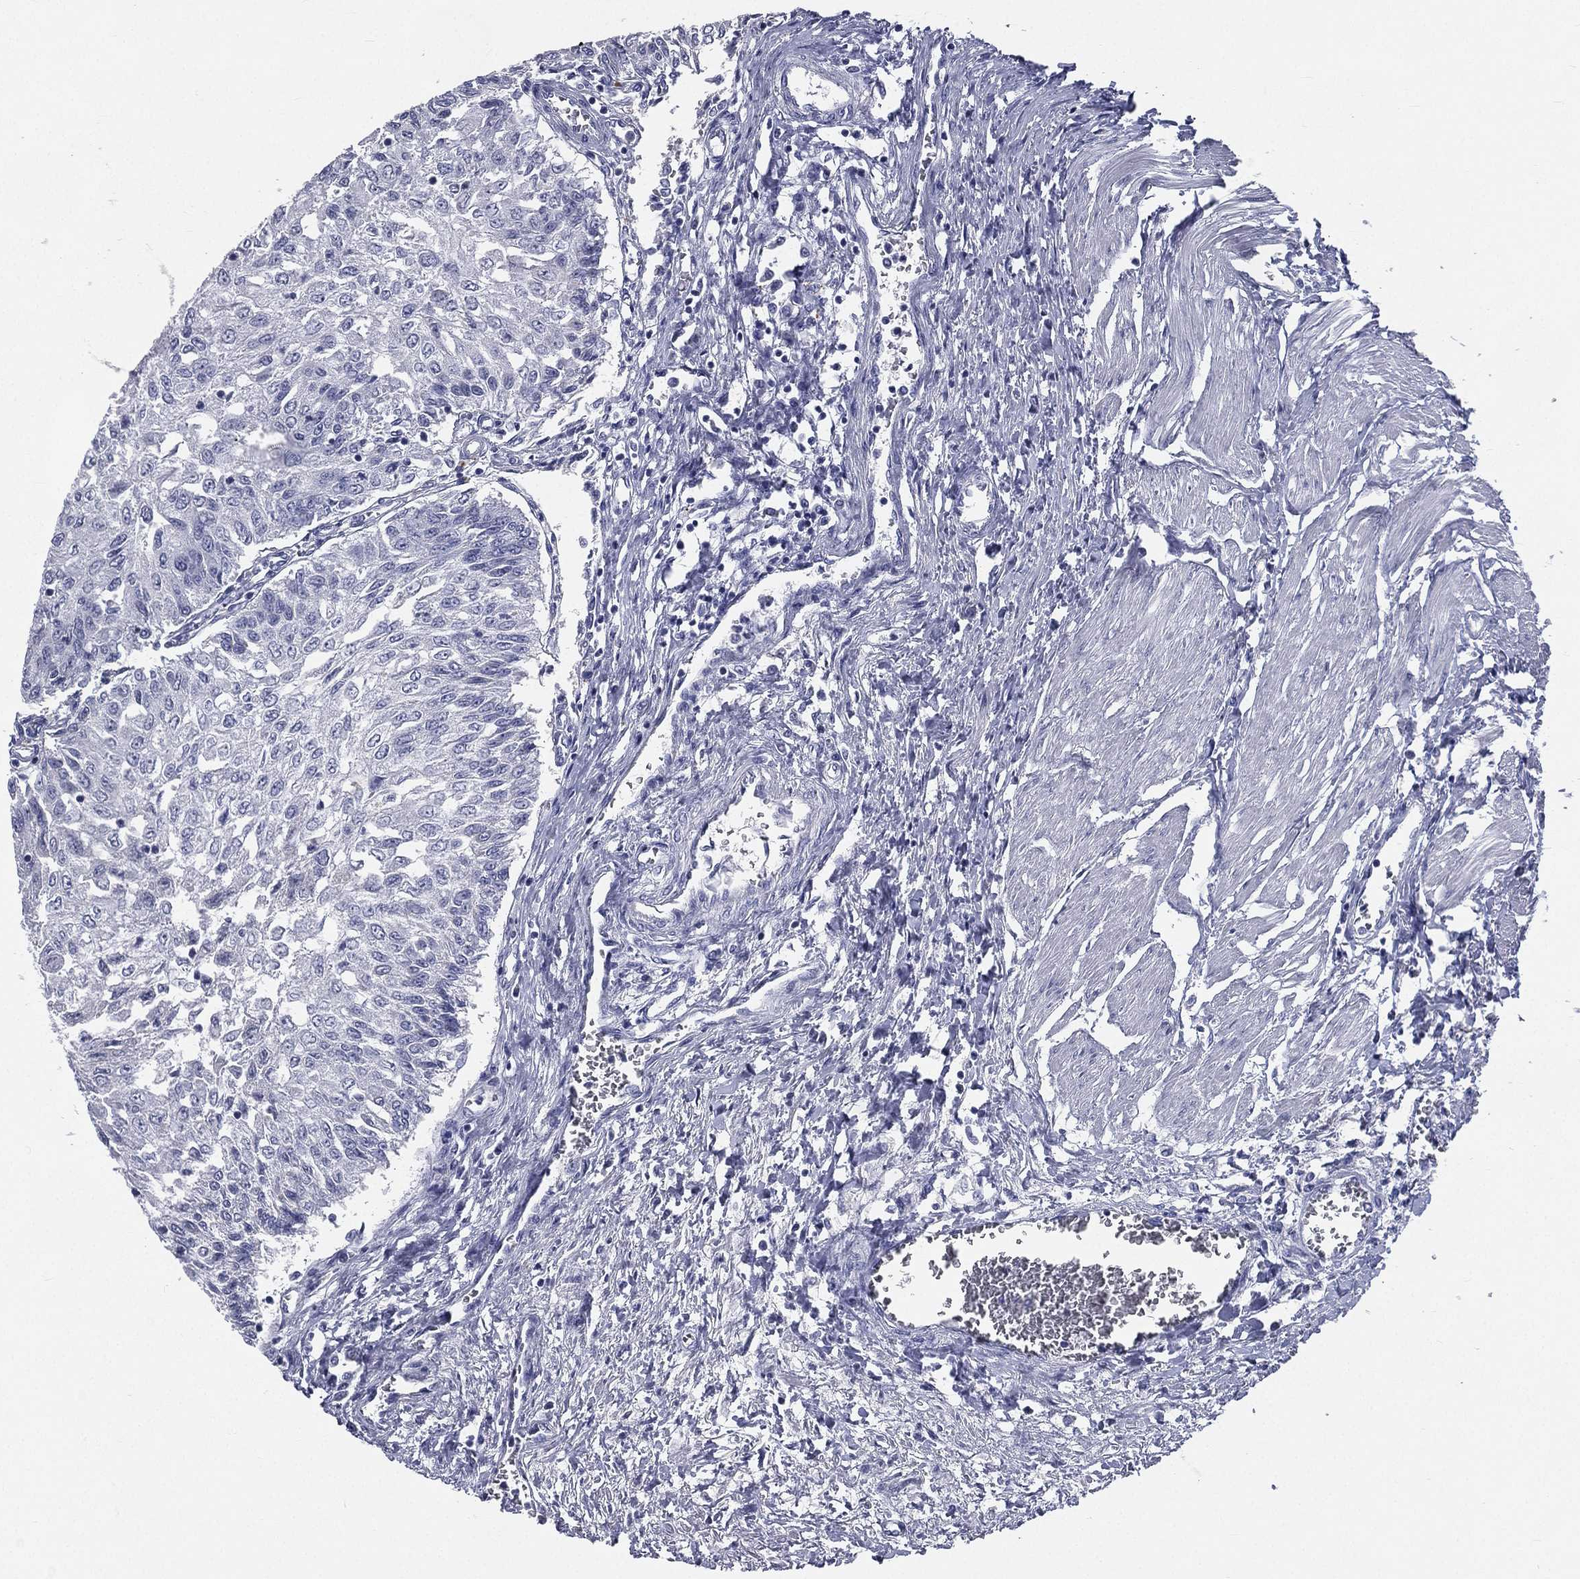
{"staining": {"intensity": "negative", "quantity": "none", "location": "none"}, "tissue": "urothelial cancer", "cell_type": "Tumor cells", "image_type": "cancer", "snomed": [{"axis": "morphology", "description": "Urothelial carcinoma, Low grade"}, {"axis": "topography", "description": "Urinary bladder"}], "caption": "The immunohistochemistry (IHC) image has no significant positivity in tumor cells of low-grade urothelial carcinoma tissue.", "gene": "IFT27", "patient": {"sex": "male", "age": 78}}